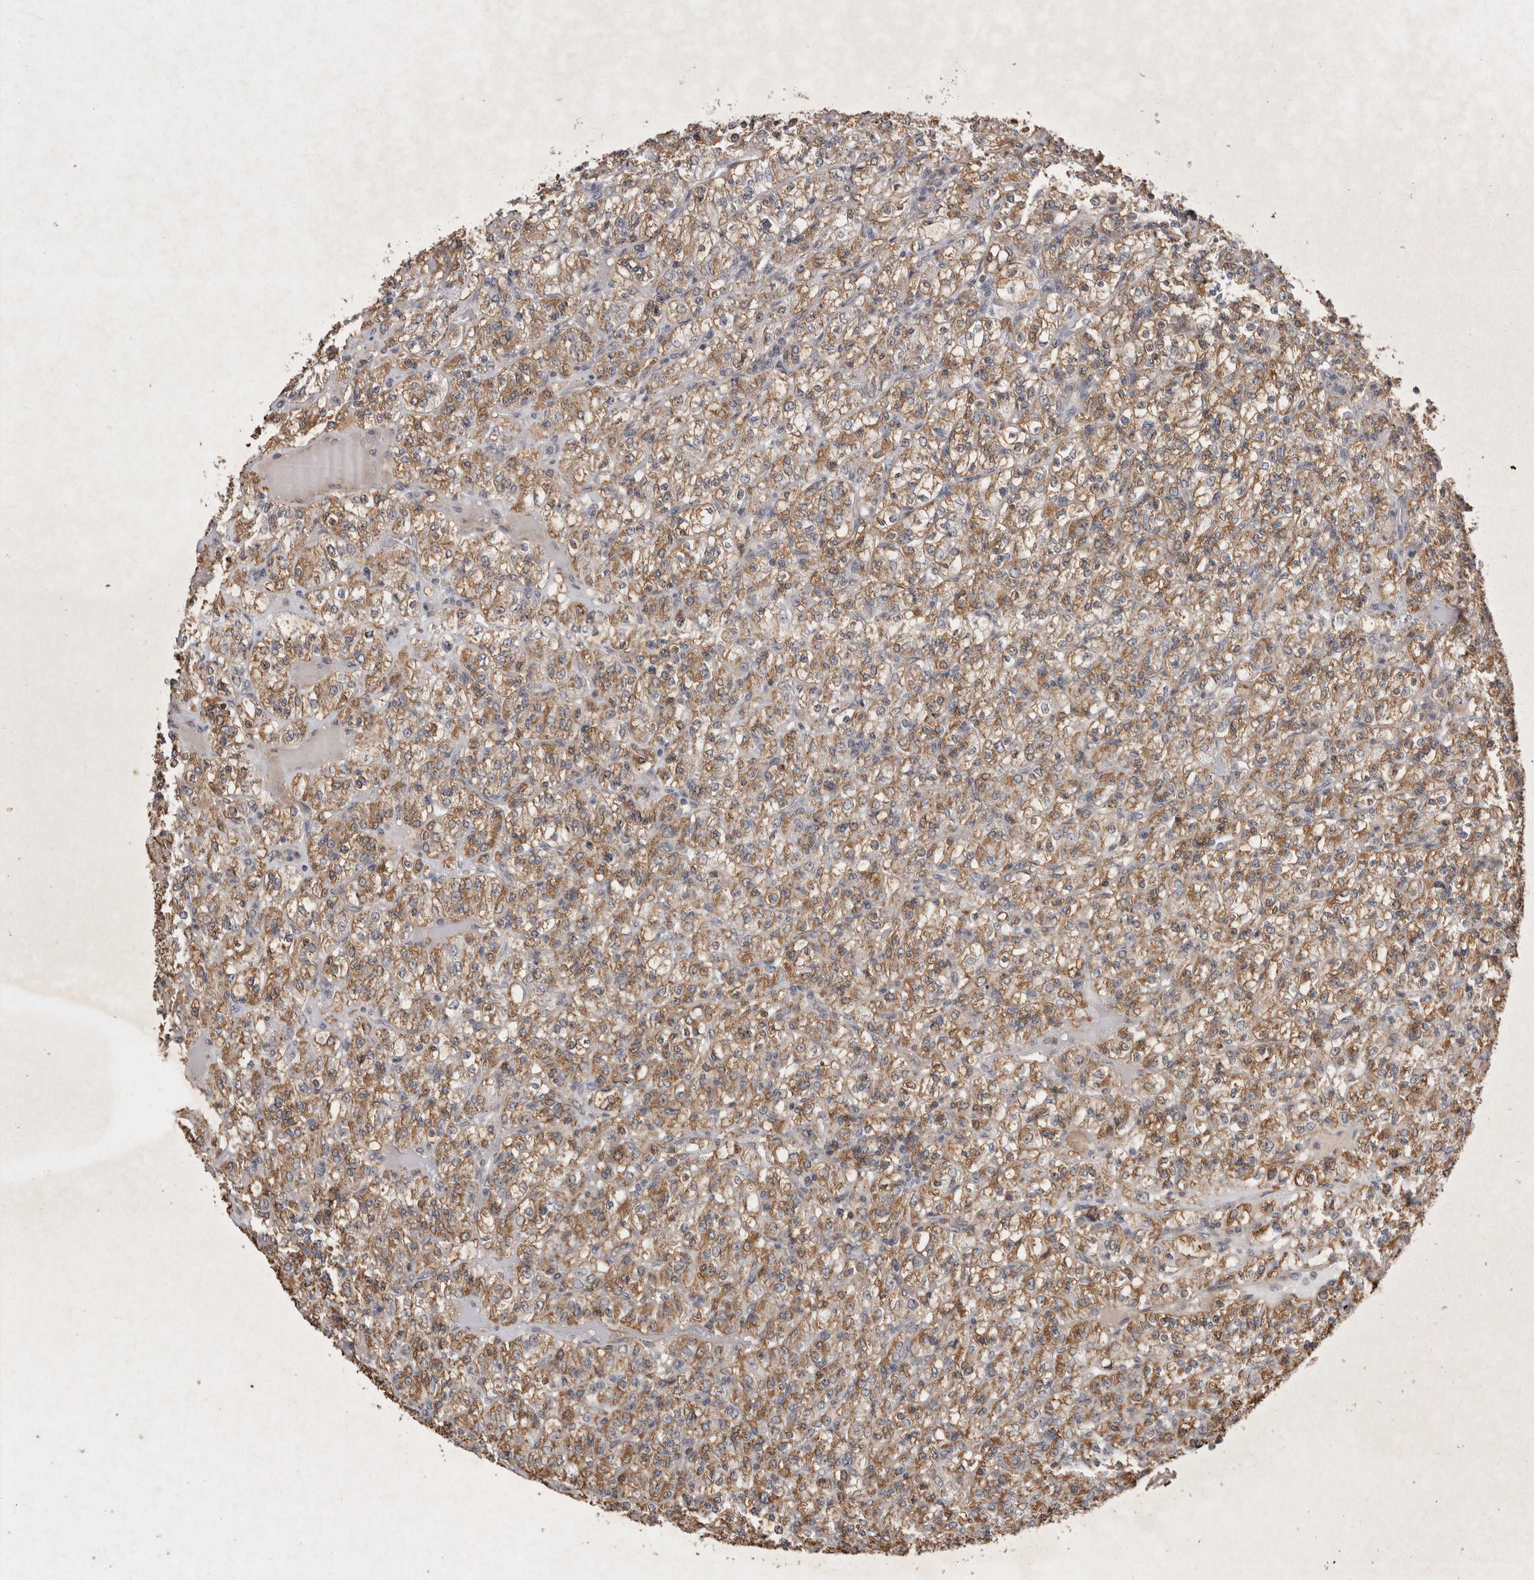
{"staining": {"intensity": "moderate", "quantity": ">75%", "location": "cytoplasmic/membranous"}, "tissue": "renal cancer", "cell_type": "Tumor cells", "image_type": "cancer", "snomed": [{"axis": "morphology", "description": "Normal tissue, NOS"}, {"axis": "morphology", "description": "Adenocarcinoma, NOS"}, {"axis": "topography", "description": "Kidney"}], "caption": "Tumor cells reveal moderate cytoplasmic/membranous staining in approximately >75% of cells in renal cancer. (Stains: DAB in brown, nuclei in blue, Microscopy: brightfield microscopy at high magnification).", "gene": "STK11", "patient": {"sex": "female", "age": 72}}